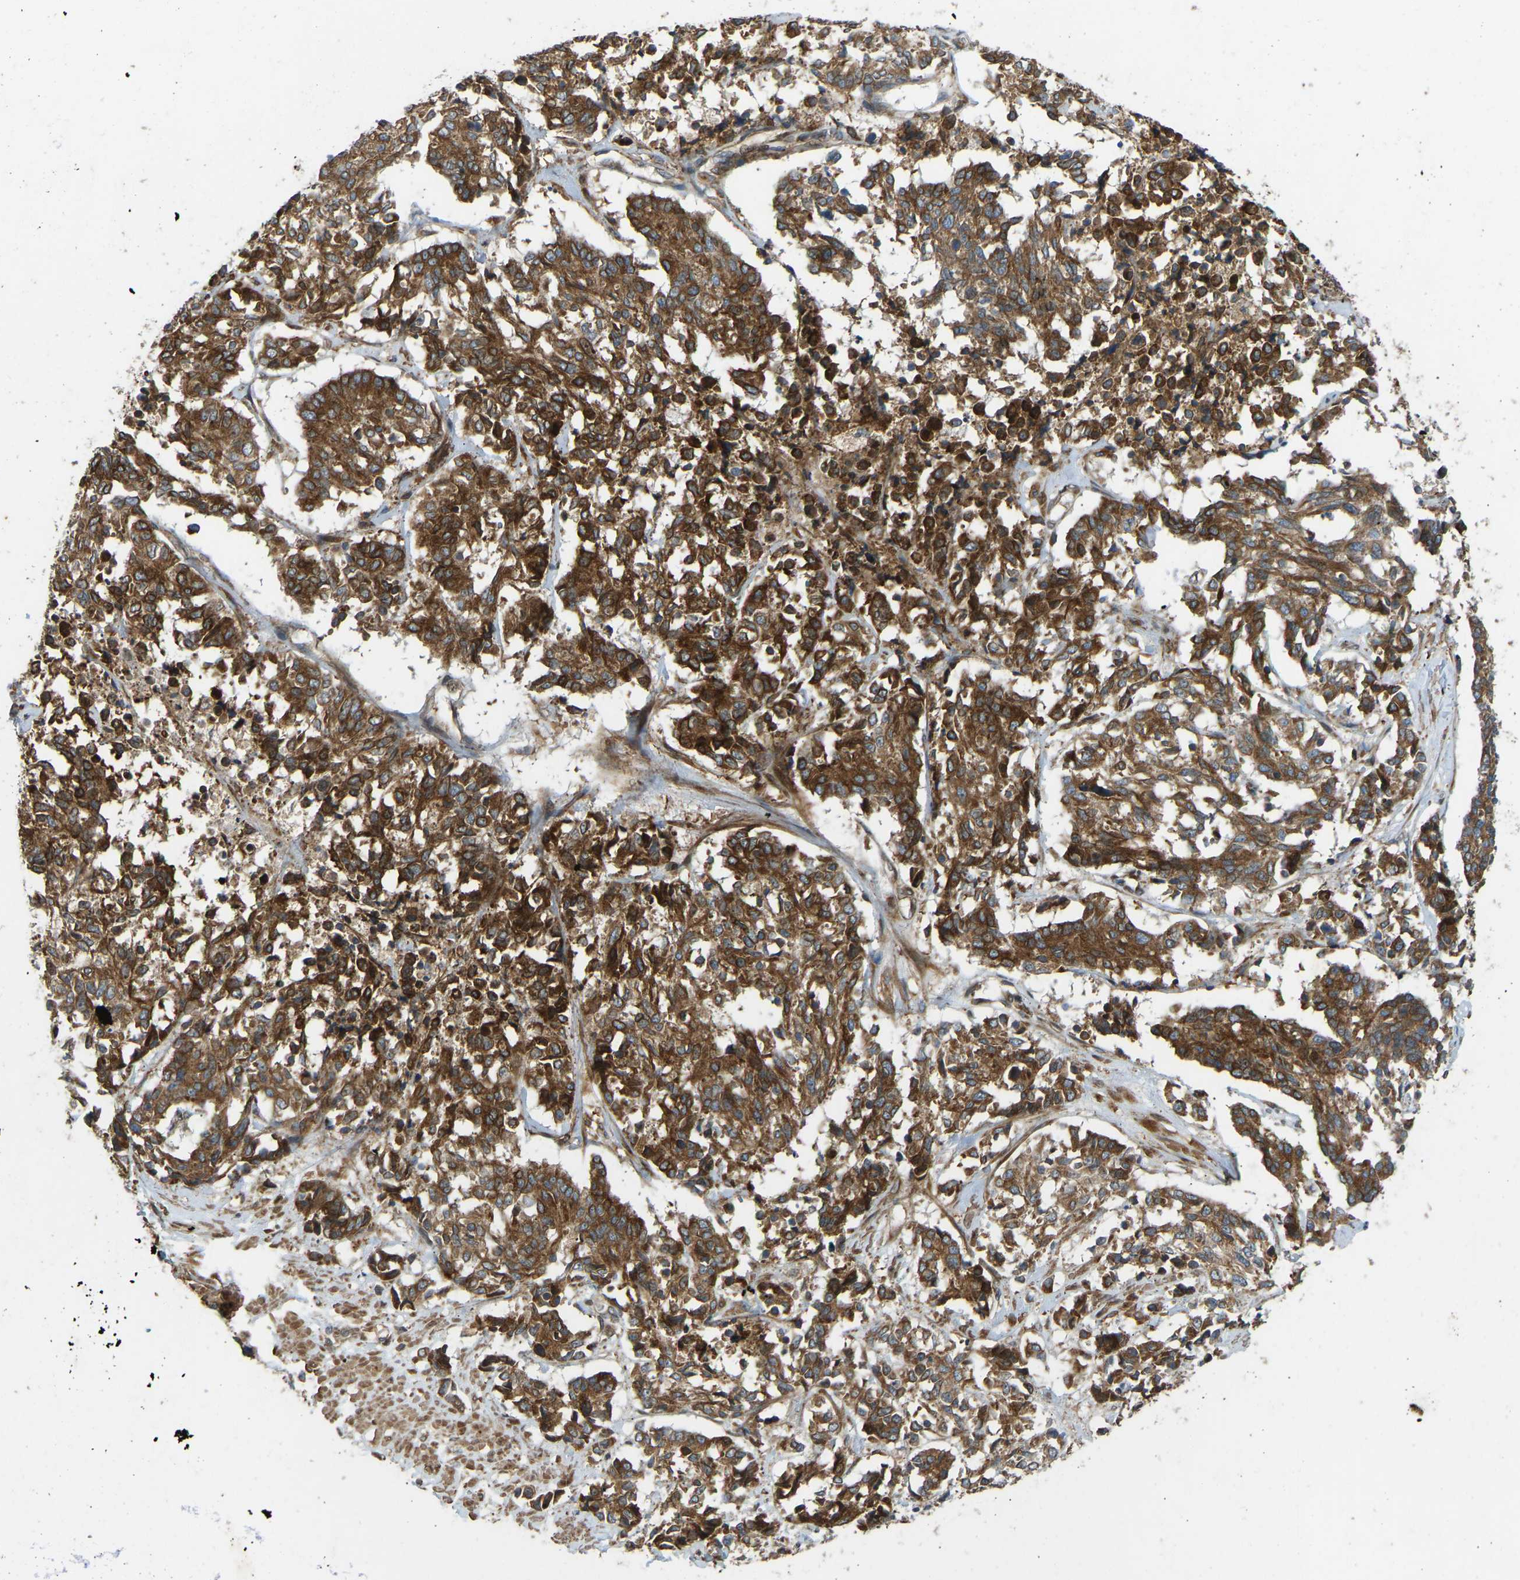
{"staining": {"intensity": "strong", "quantity": ">75%", "location": "cytoplasmic/membranous"}, "tissue": "cervical cancer", "cell_type": "Tumor cells", "image_type": "cancer", "snomed": [{"axis": "morphology", "description": "Squamous cell carcinoma, NOS"}, {"axis": "topography", "description": "Cervix"}], "caption": "This is an image of immunohistochemistry staining of cervical cancer (squamous cell carcinoma), which shows strong expression in the cytoplasmic/membranous of tumor cells.", "gene": "OS9", "patient": {"sex": "female", "age": 35}}